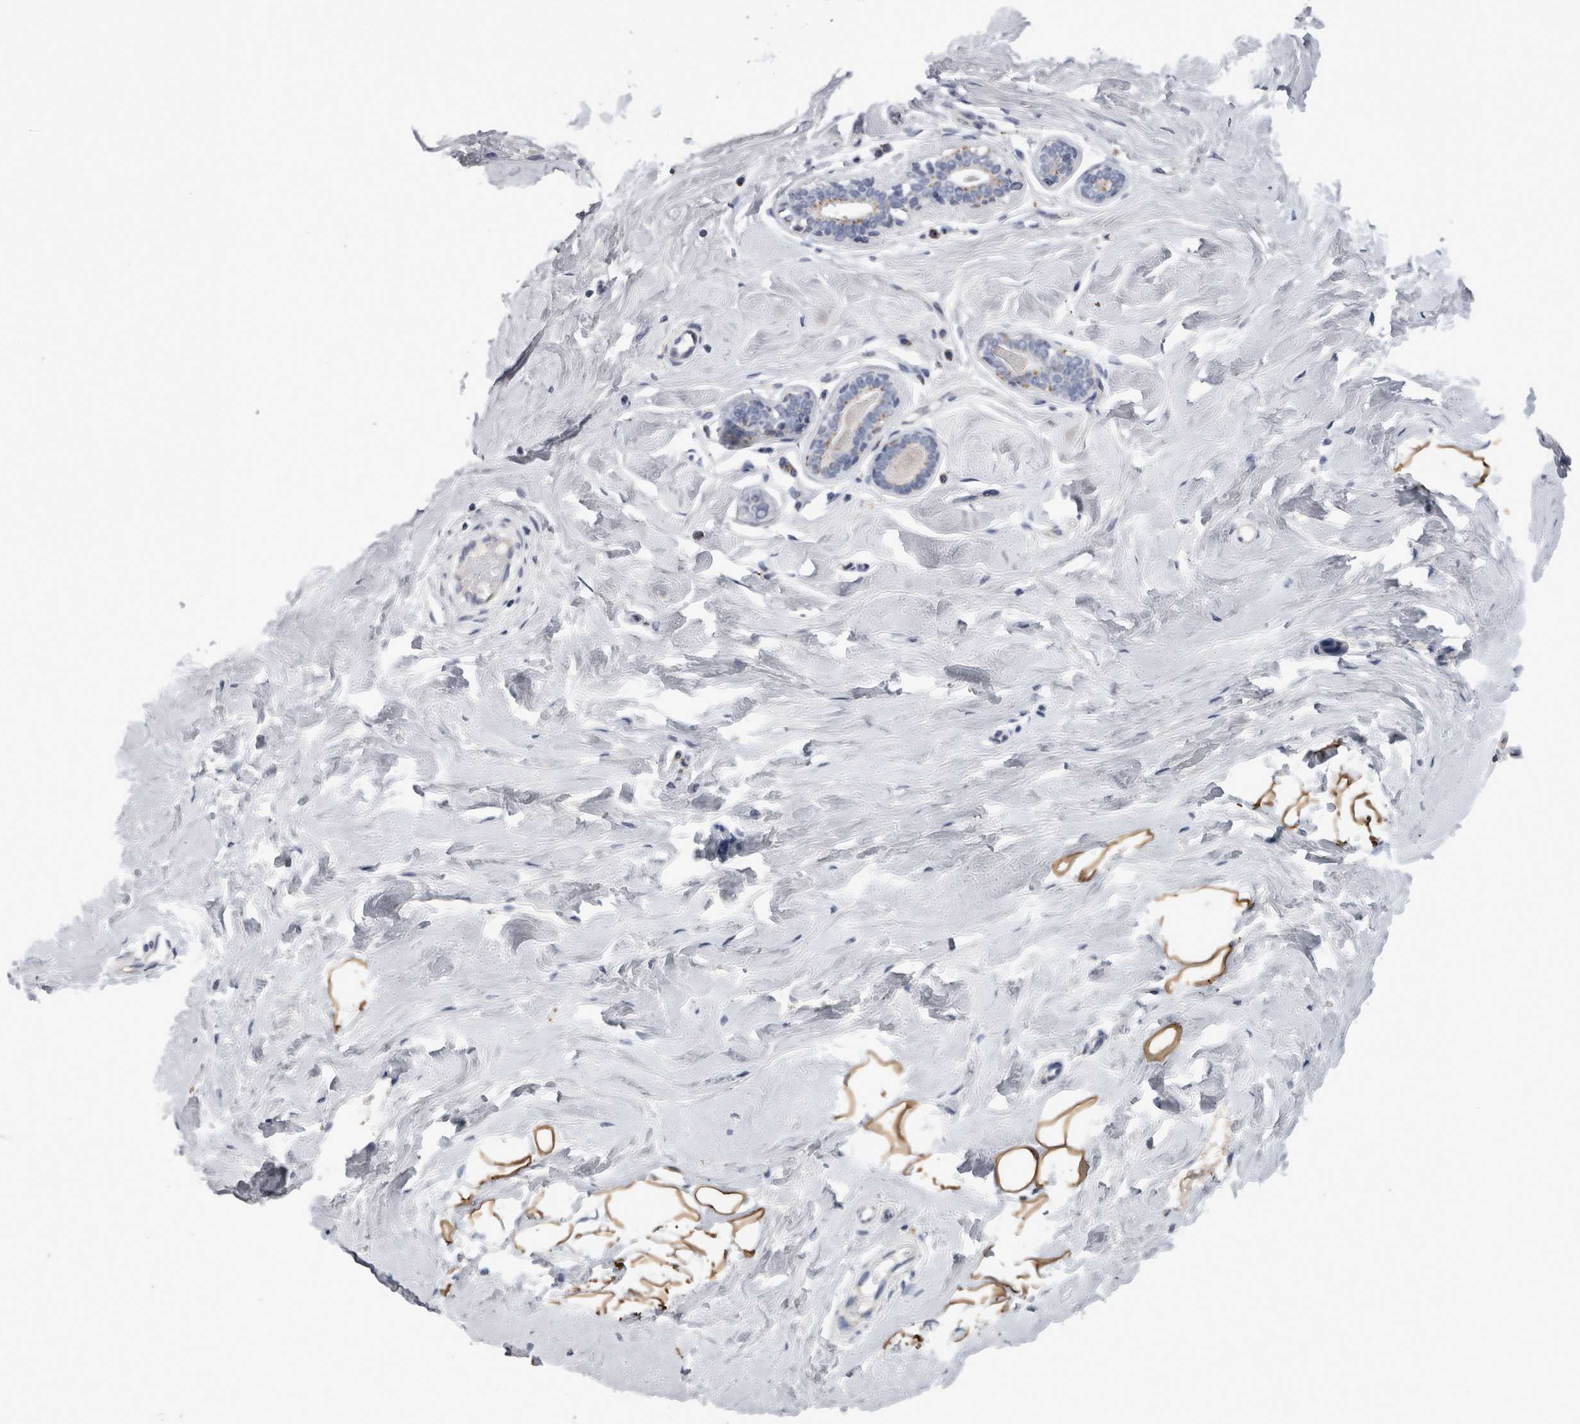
{"staining": {"intensity": "strong", "quantity": ">75%", "location": "cytoplasmic/membranous"}, "tissue": "breast", "cell_type": "Adipocytes", "image_type": "normal", "snomed": [{"axis": "morphology", "description": "Normal tissue, NOS"}, {"axis": "topography", "description": "Breast"}], "caption": "Brown immunohistochemical staining in benign breast reveals strong cytoplasmic/membranous expression in about >75% of adipocytes. The staining was performed using DAB (3,3'-diaminobenzidine), with brown indicating positive protein expression. Nuclei are stained blue with hematoxylin.", "gene": "DPP7", "patient": {"sex": "female", "age": 23}}